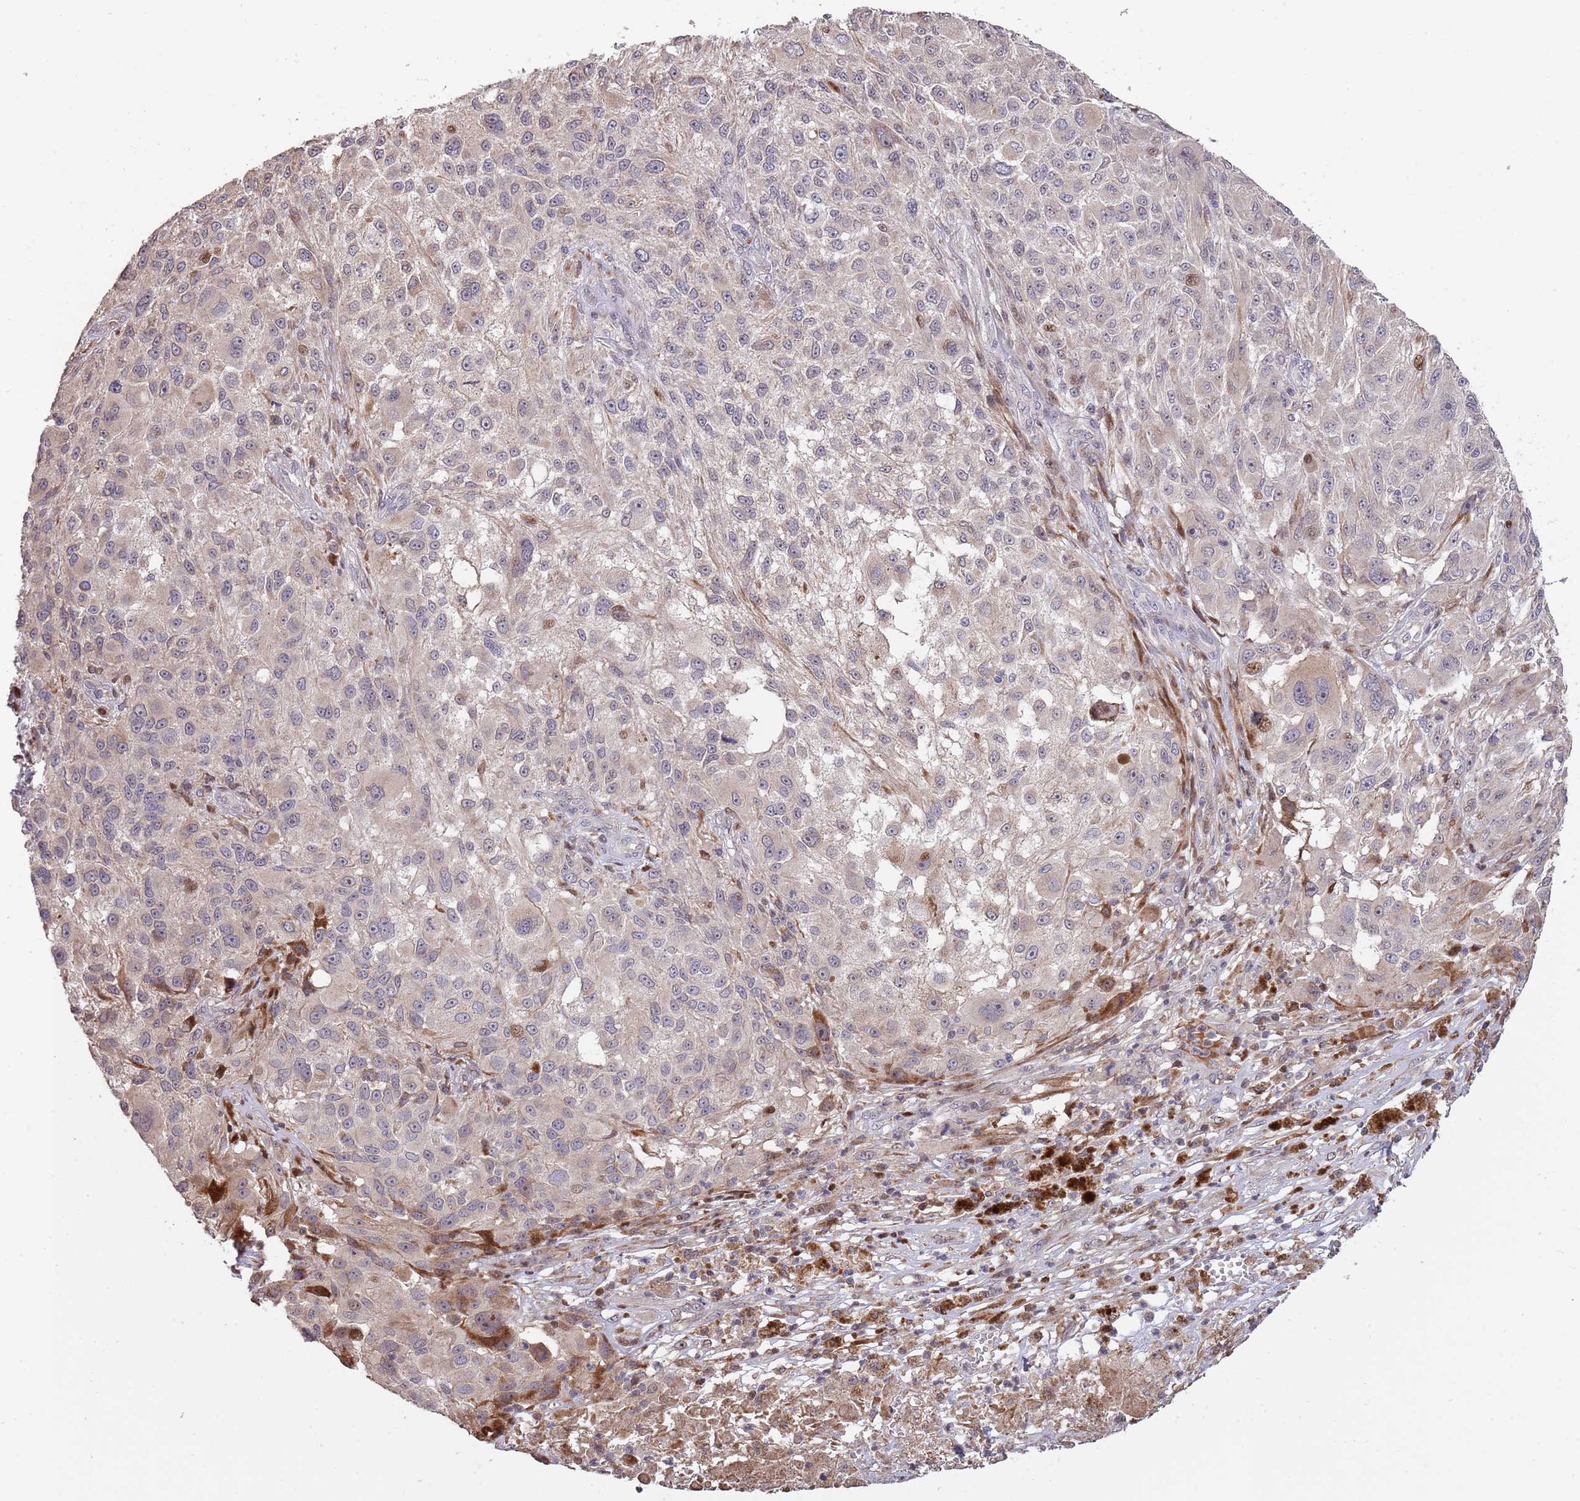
{"staining": {"intensity": "moderate", "quantity": "<25%", "location": "cytoplasmic/membranous"}, "tissue": "melanoma", "cell_type": "Tumor cells", "image_type": "cancer", "snomed": [{"axis": "morphology", "description": "Normal morphology"}, {"axis": "morphology", "description": "Malignant melanoma, NOS"}, {"axis": "topography", "description": "Skin"}], "caption": "A photomicrograph of melanoma stained for a protein exhibits moderate cytoplasmic/membranous brown staining in tumor cells.", "gene": "SYNDIG1L", "patient": {"sex": "female", "age": 72}}